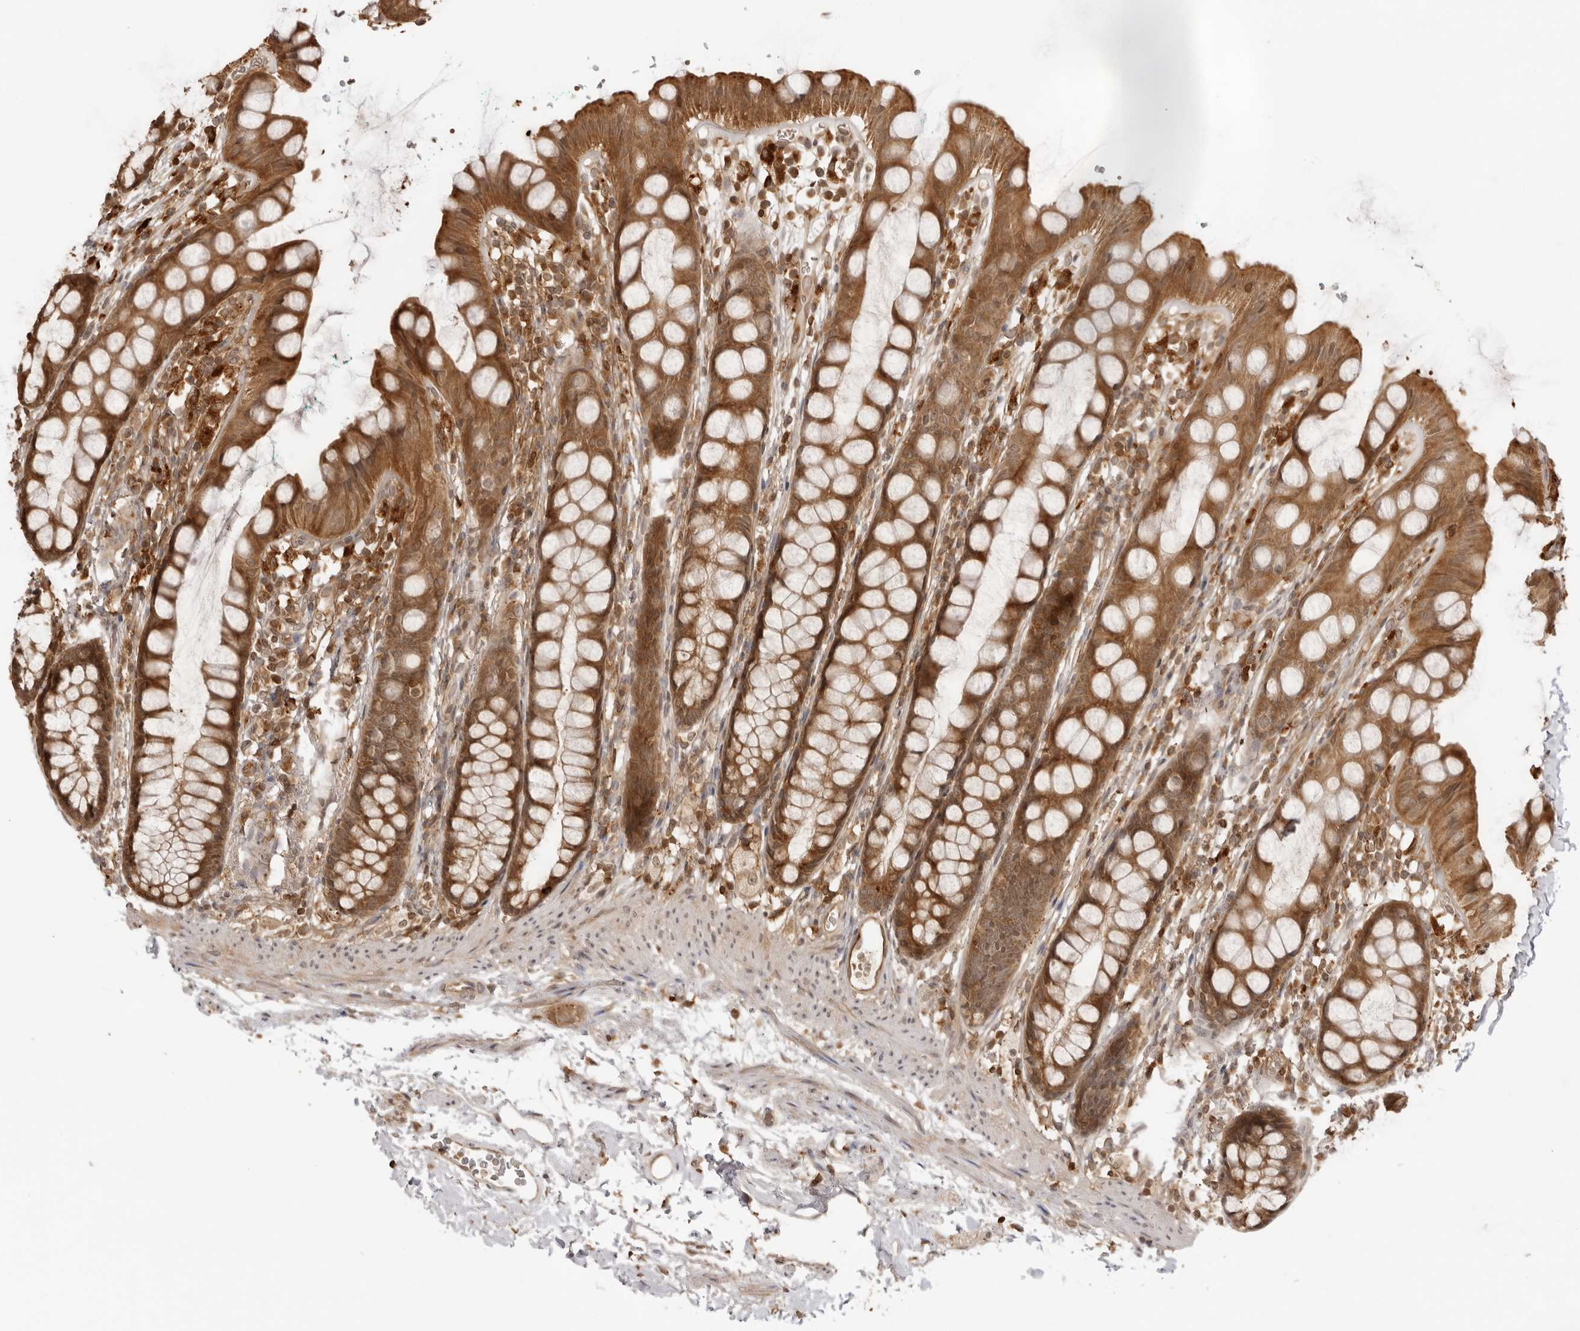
{"staining": {"intensity": "moderate", "quantity": ">75%", "location": "cytoplasmic/membranous,nuclear"}, "tissue": "rectum", "cell_type": "Glandular cells", "image_type": "normal", "snomed": [{"axis": "morphology", "description": "Normal tissue, NOS"}, {"axis": "topography", "description": "Rectum"}], "caption": "A brown stain labels moderate cytoplasmic/membranous,nuclear expression of a protein in glandular cells of benign rectum.", "gene": "IKBKE", "patient": {"sex": "female", "age": 65}}